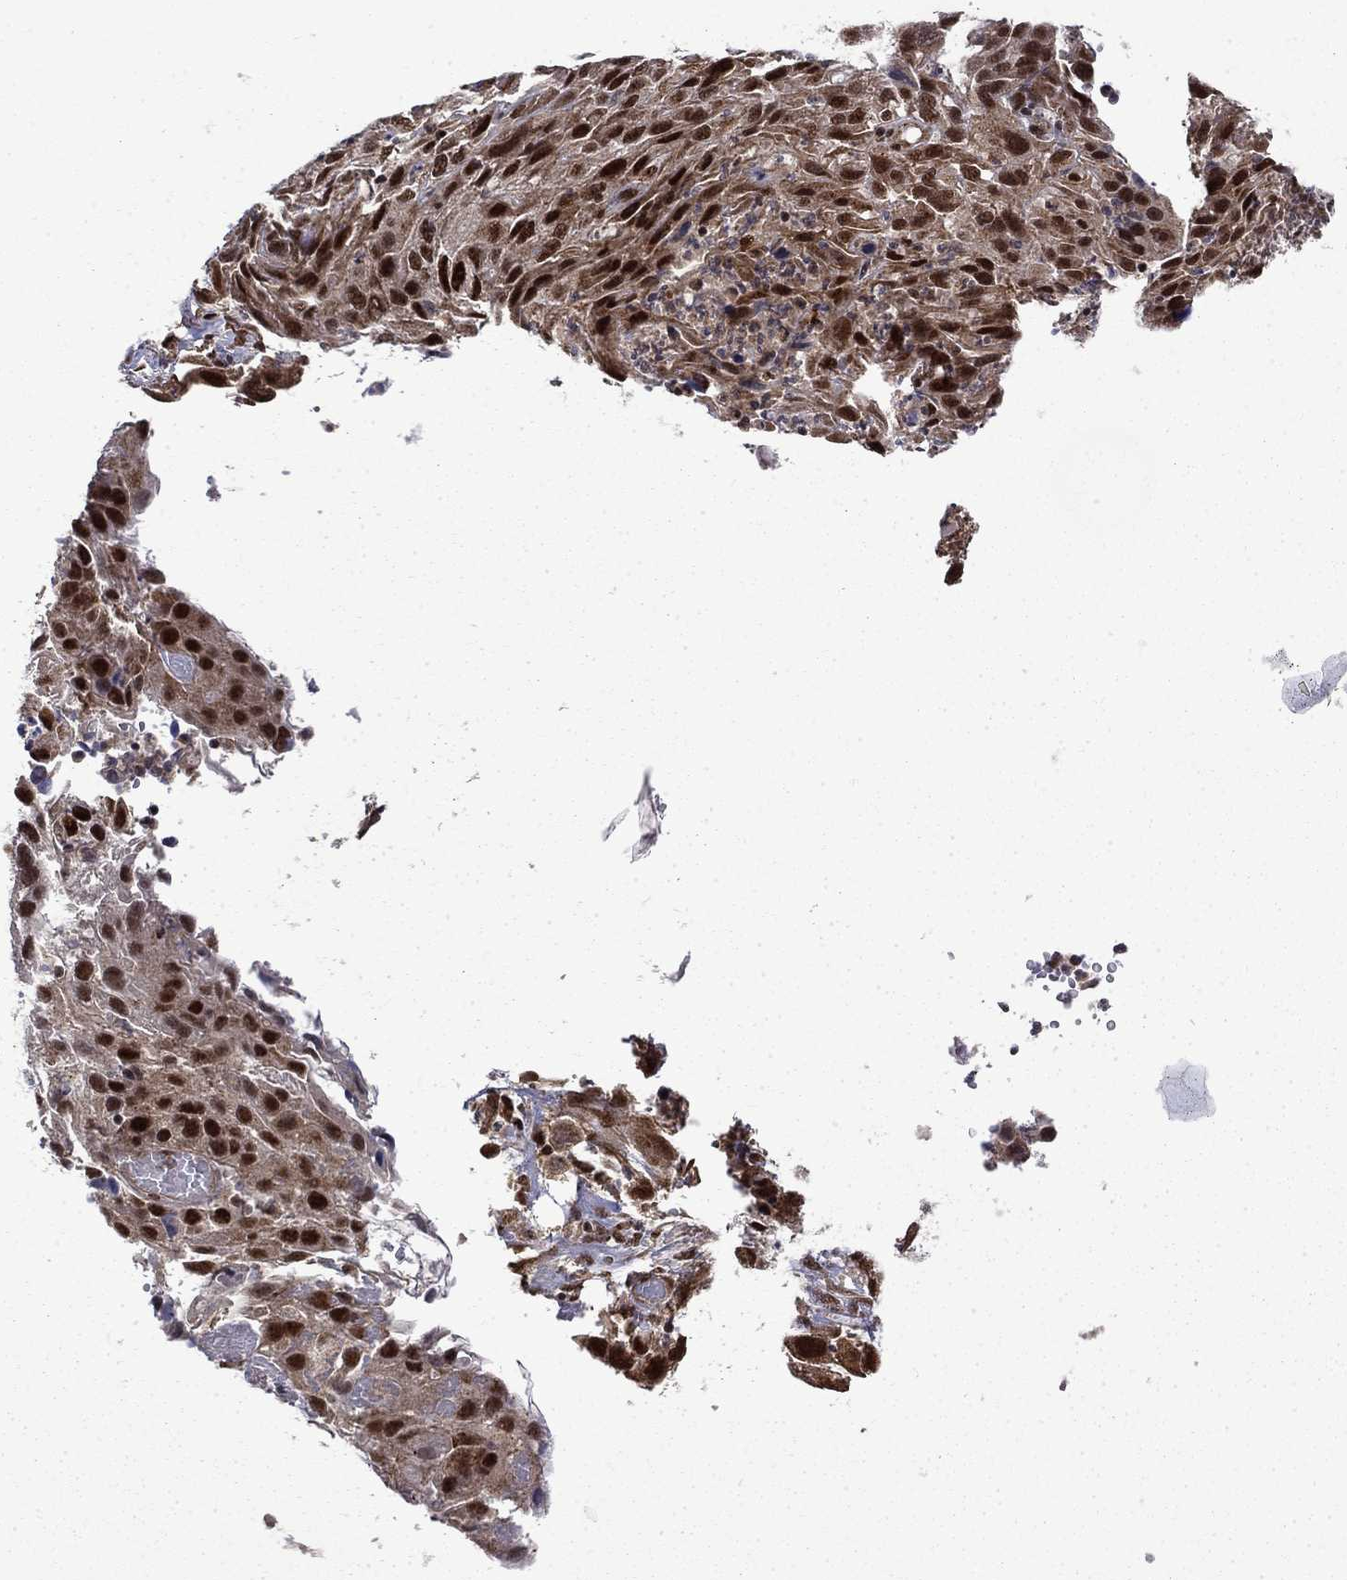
{"staining": {"intensity": "strong", "quantity": ">75%", "location": "nuclear"}, "tissue": "cervical cancer", "cell_type": "Tumor cells", "image_type": "cancer", "snomed": [{"axis": "morphology", "description": "Squamous cell carcinoma, NOS"}, {"axis": "topography", "description": "Cervix"}], "caption": "A high-resolution photomicrograph shows immunohistochemistry (IHC) staining of squamous cell carcinoma (cervical), which reveals strong nuclear staining in approximately >75% of tumor cells. The protein is stained brown, and the nuclei are stained in blue (DAB IHC with brightfield microscopy, high magnification).", "gene": "KPNA3", "patient": {"sex": "female", "age": 32}}